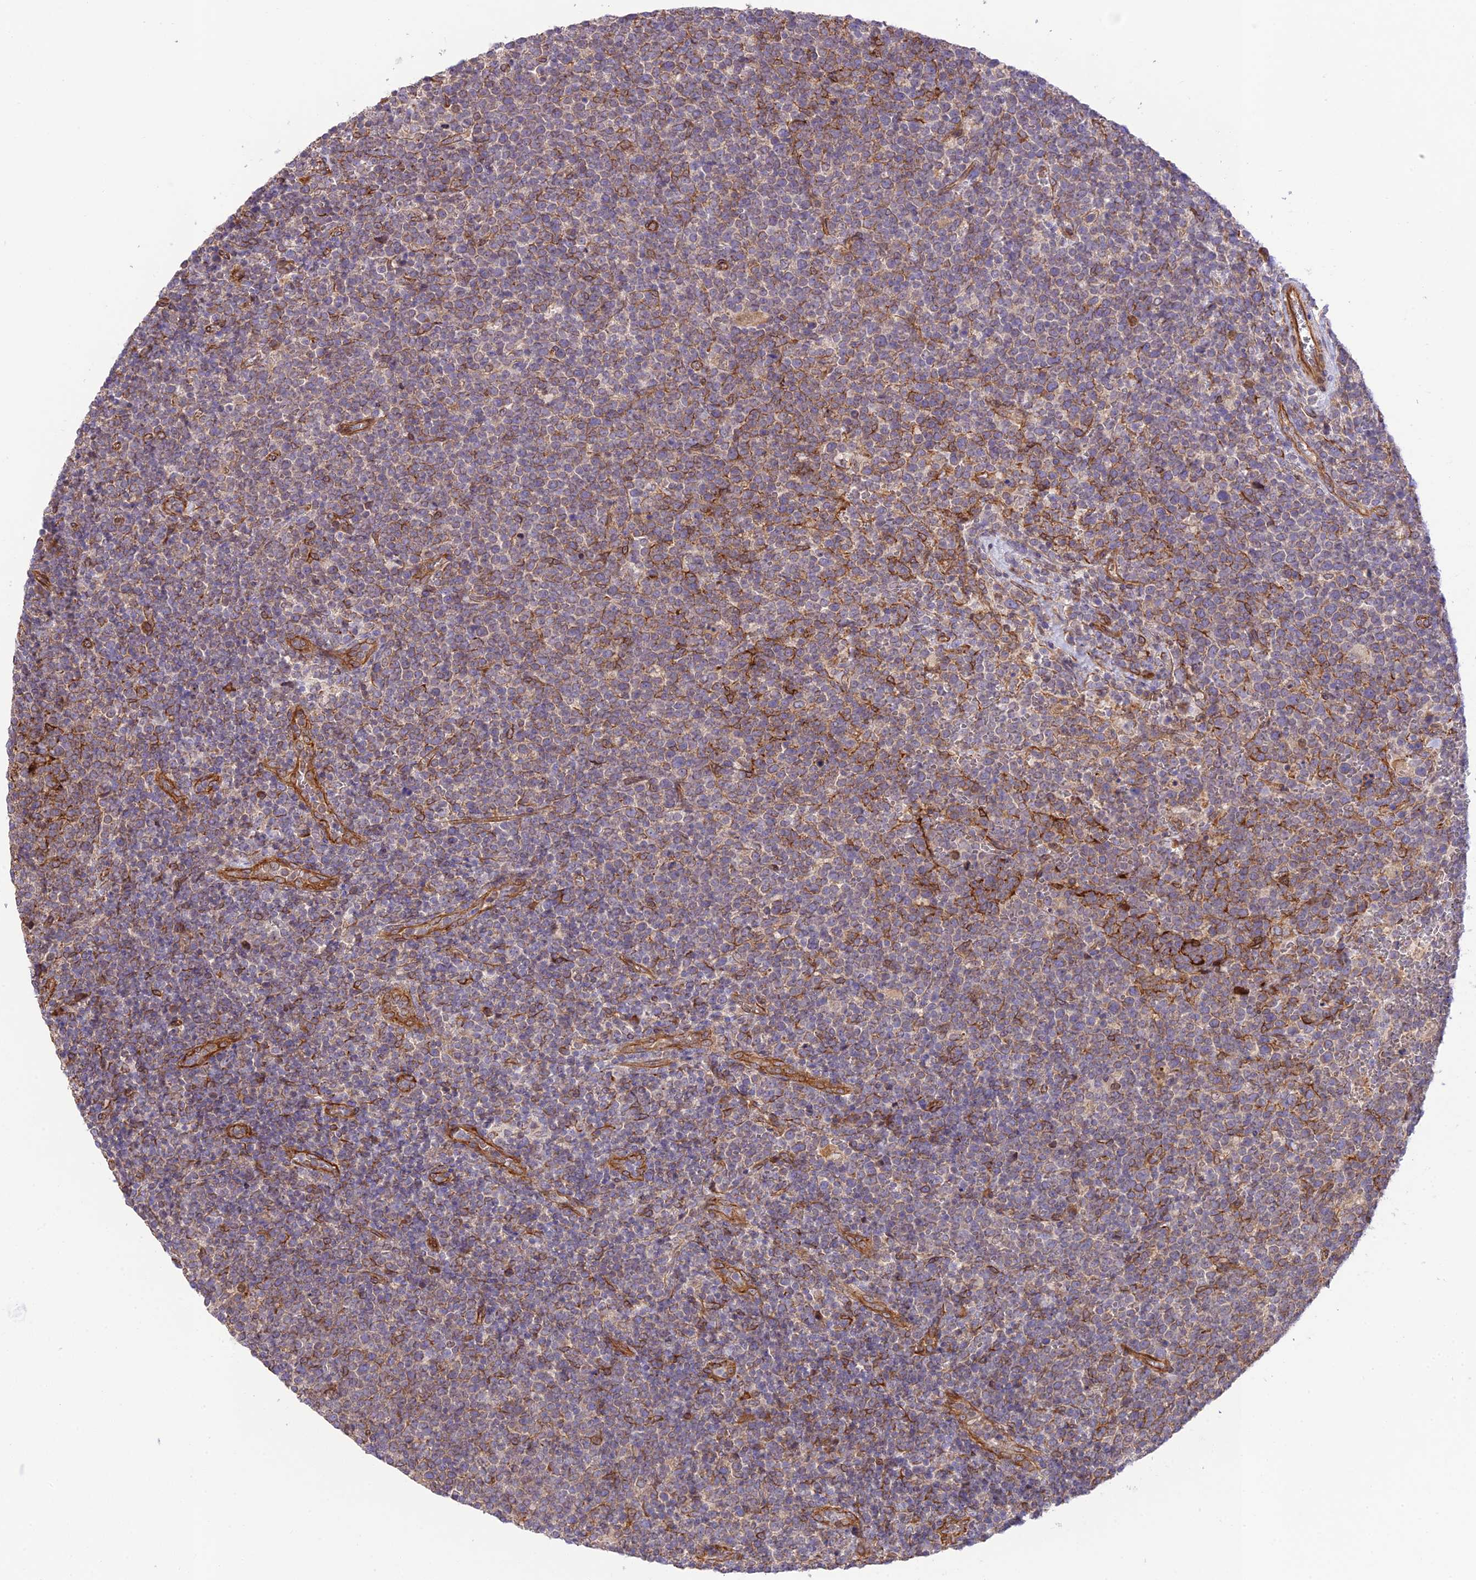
{"staining": {"intensity": "weak", "quantity": "25%-75%", "location": "cytoplasmic/membranous"}, "tissue": "lymphoma", "cell_type": "Tumor cells", "image_type": "cancer", "snomed": [{"axis": "morphology", "description": "Malignant lymphoma, non-Hodgkin's type, High grade"}, {"axis": "topography", "description": "Lymph node"}], "caption": "High-power microscopy captured an IHC photomicrograph of lymphoma, revealing weak cytoplasmic/membranous positivity in about 25%-75% of tumor cells. (brown staining indicates protein expression, while blue staining denotes nuclei).", "gene": "EXOC3L4", "patient": {"sex": "male", "age": 61}}